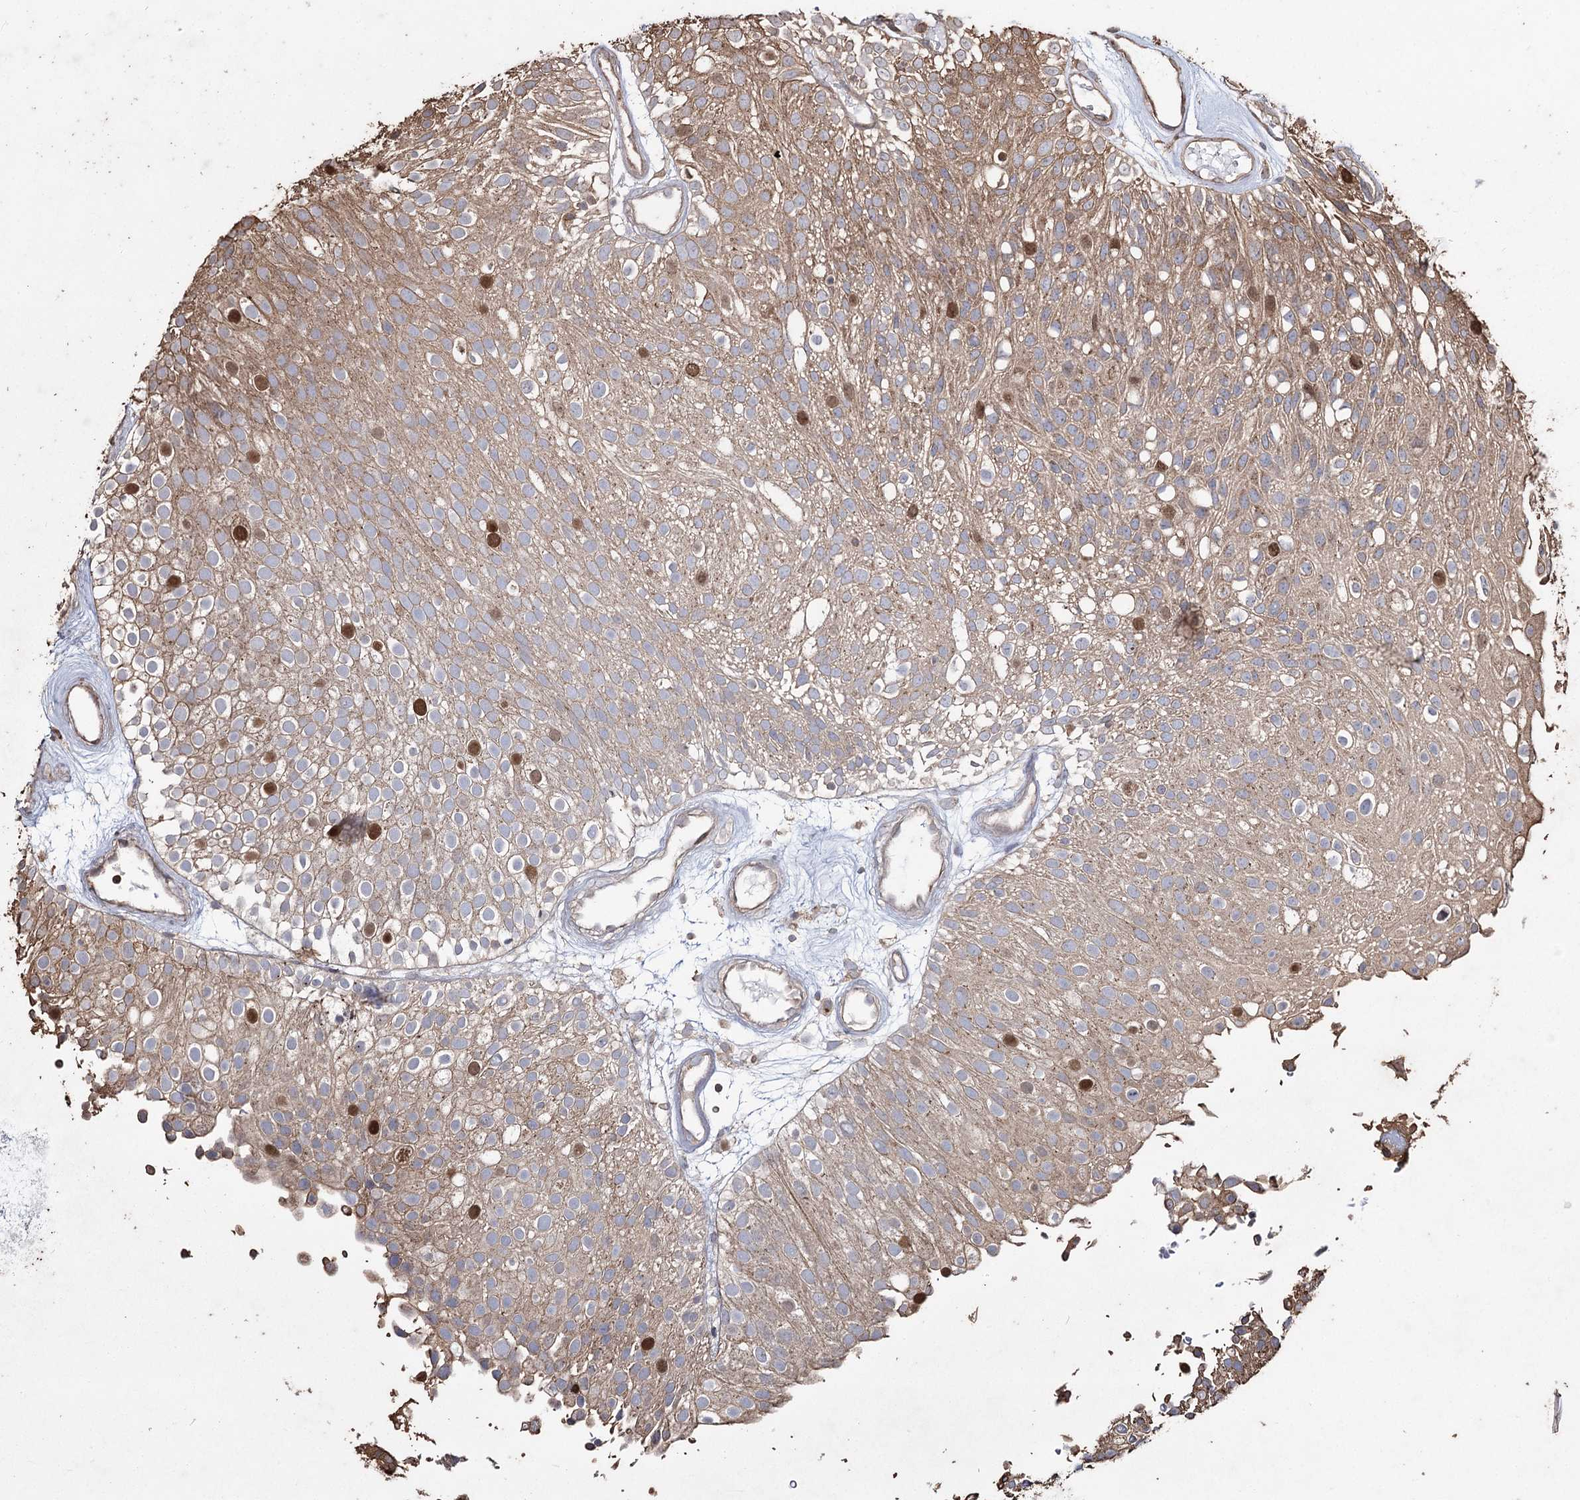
{"staining": {"intensity": "moderate", "quantity": ">75%", "location": "cytoplasmic/membranous,nuclear"}, "tissue": "urothelial cancer", "cell_type": "Tumor cells", "image_type": "cancer", "snomed": [{"axis": "morphology", "description": "Urothelial carcinoma, Low grade"}, {"axis": "topography", "description": "Urinary bladder"}], "caption": "IHC image of urothelial cancer stained for a protein (brown), which shows medium levels of moderate cytoplasmic/membranous and nuclear staining in about >75% of tumor cells.", "gene": "PRC1", "patient": {"sex": "male", "age": 78}}